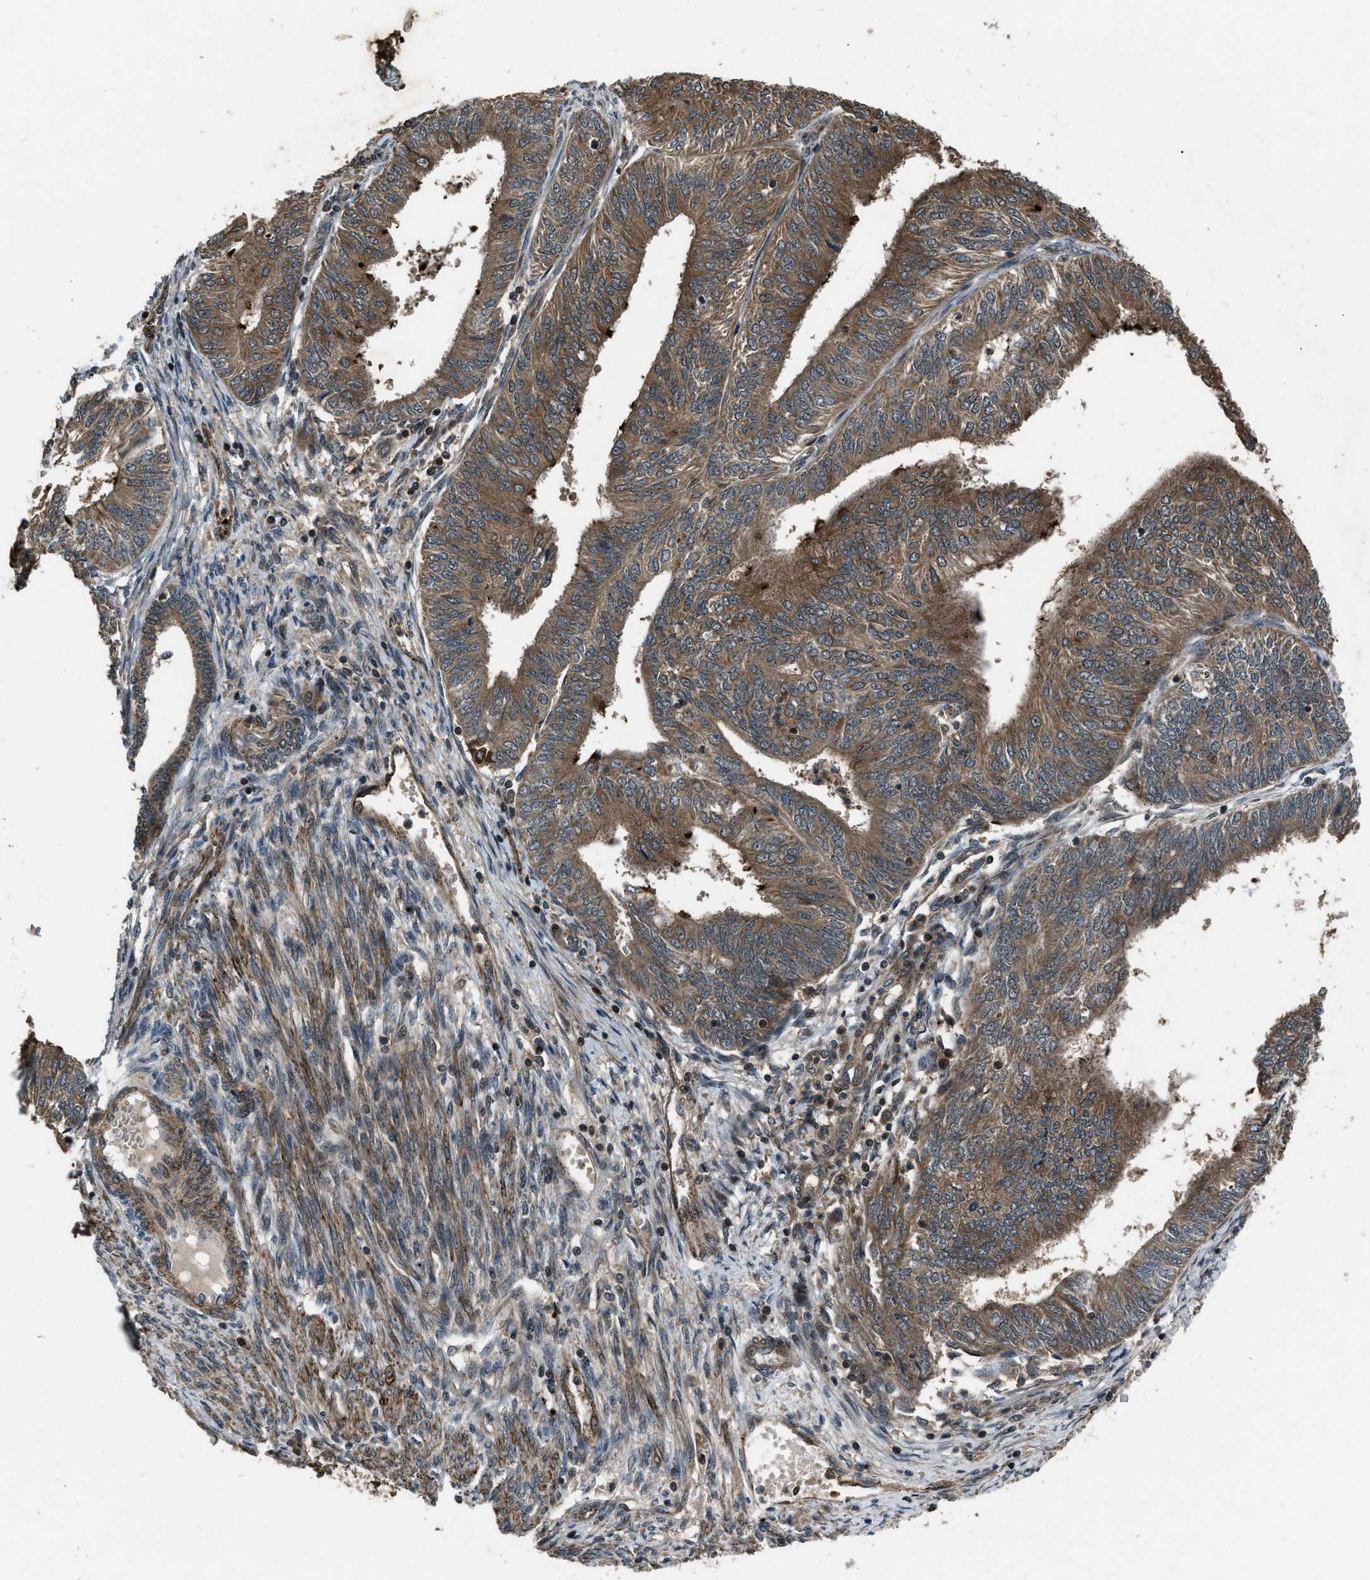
{"staining": {"intensity": "moderate", "quantity": ">75%", "location": "cytoplasmic/membranous"}, "tissue": "endometrial cancer", "cell_type": "Tumor cells", "image_type": "cancer", "snomed": [{"axis": "morphology", "description": "Adenocarcinoma, NOS"}, {"axis": "topography", "description": "Endometrium"}], "caption": "Immunohistochemistry (IHC) histopathology image of neoplastic tissue: adenocarcinoma (endometrial) stained using IHC reveals medium levels of moderate protein expression localized specifically in the cytoplasmic/membranous of tumor cells, appearing as a cytoplasmic/membranous brown color.", "gene": "IRAK4", "patient": {"sex": "female", "age": 58}}